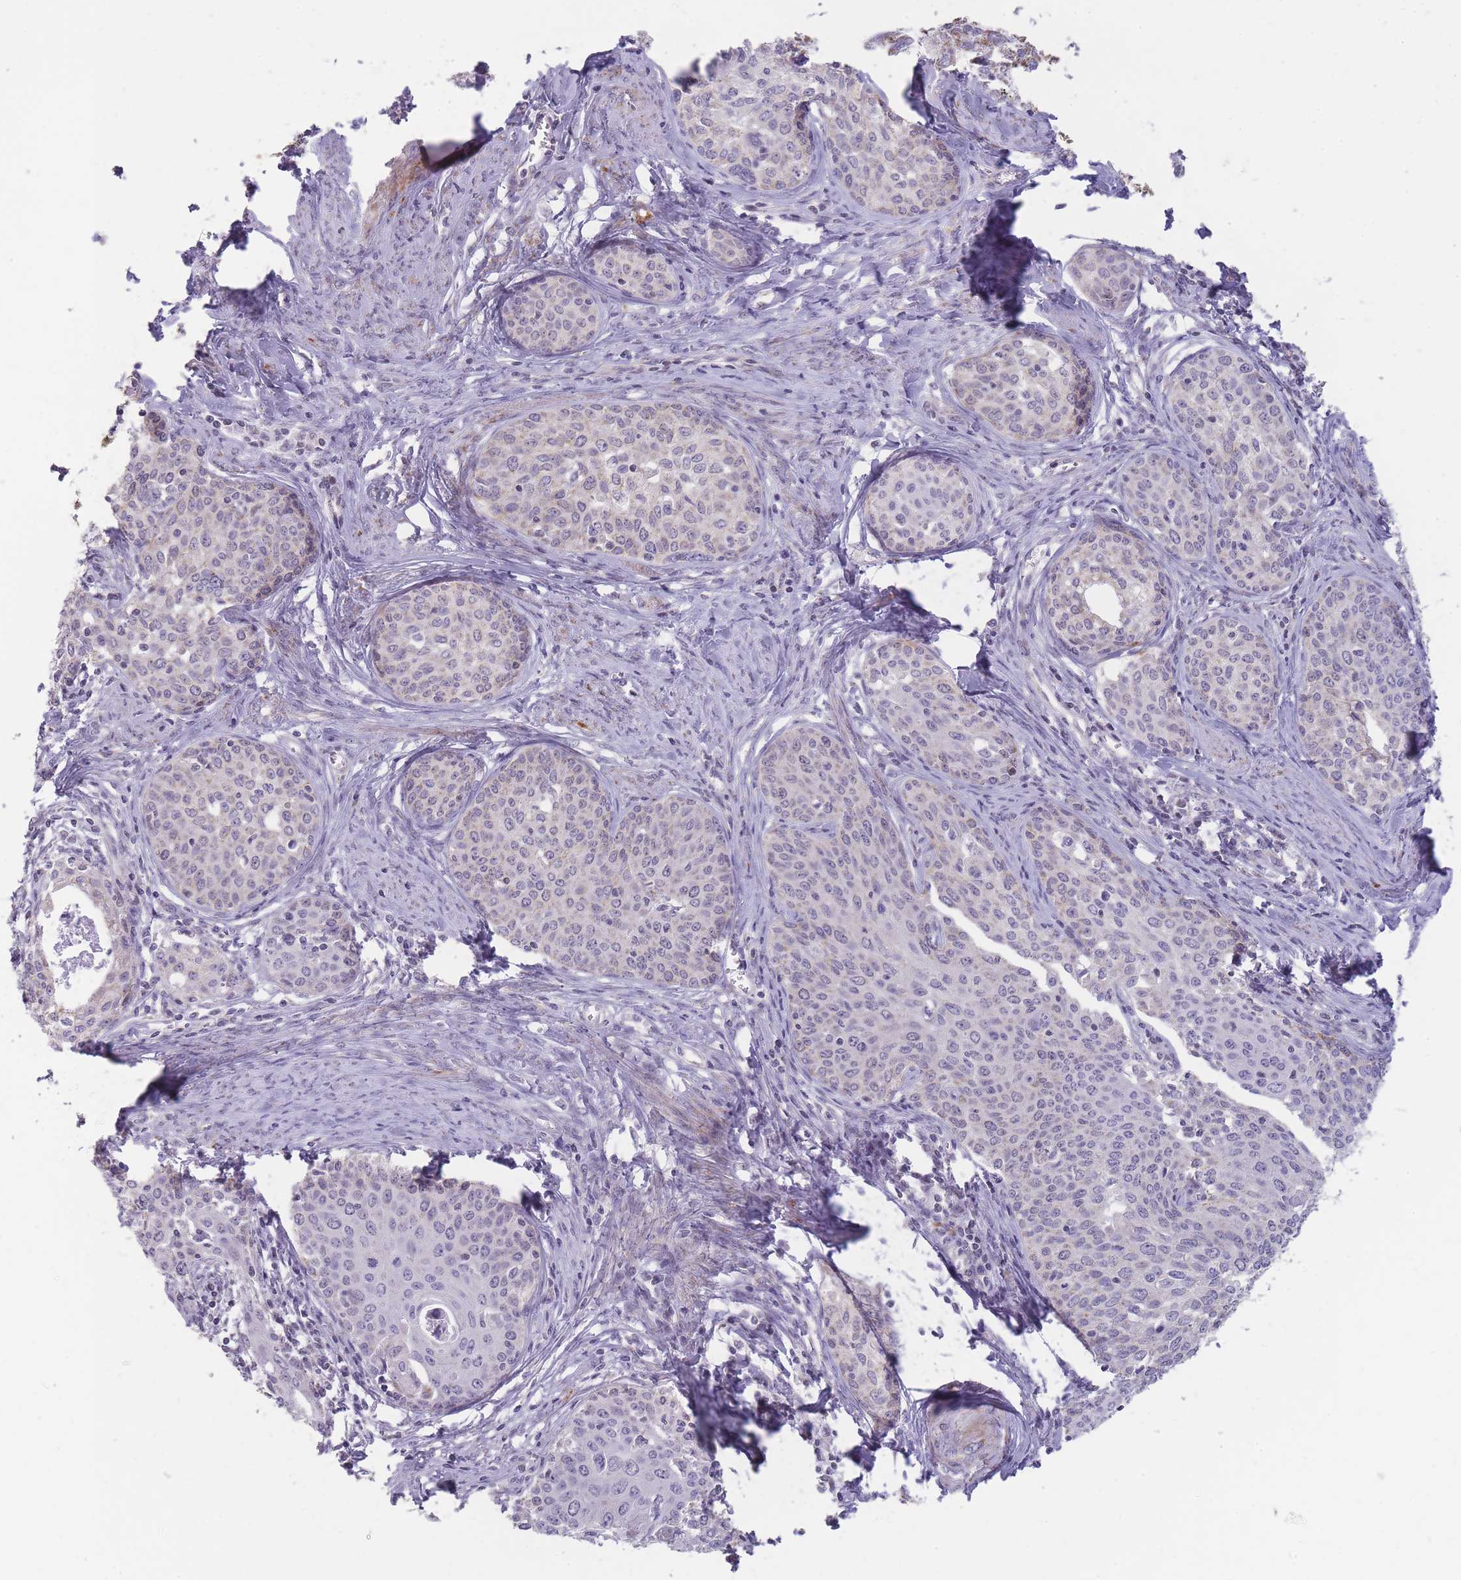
{"staining": {"intensity": "negative", "quantity": "none", "location": "none"}, "tissue": "cervical cancer", "cell_type": "Tumor cells", "image_type": "cancer", "snomed": [{"axis": "morphology", "description": "Squamous cell carcinoma, NOS"}, {"axis": "morphology", "description": "Adenocarcinoma, NOS"}, {"axis": "topography", "description": "Cervix"}], "caption": "Cervical cancer (adenocarcinoma) was stained to show a protein in brown. There is no significant expression in tumor cells. (DAB (3,3'-diaminobenzidine) immunohistochemistry, high magnification).", "gene": "ZBTB24", "patient": {"sex": "female", "age": 52}}